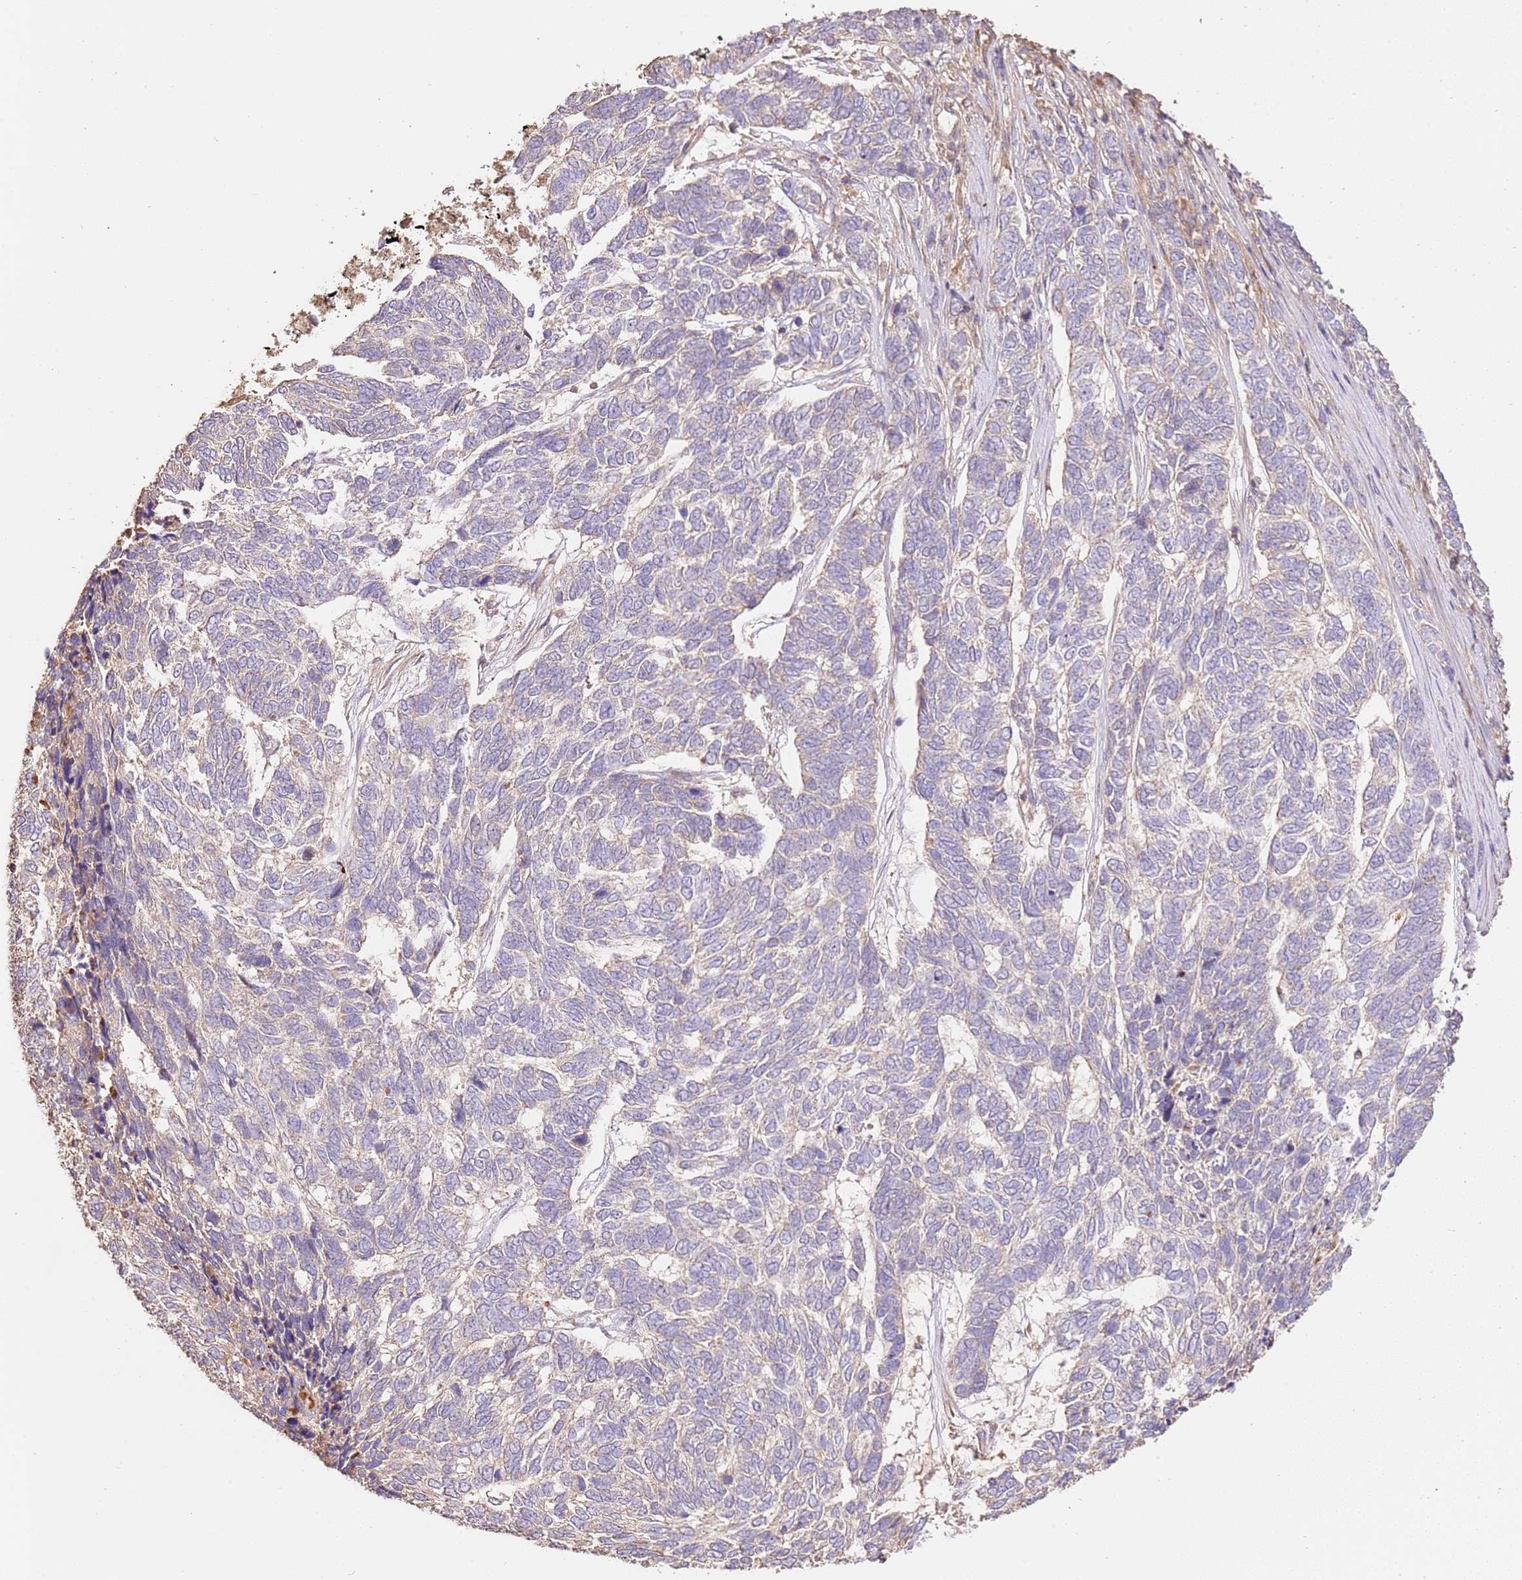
{"staining": {"intensity": "negative", "quantity": "none", "location": "none"}, "tissue": "skin cancer", "cell_type": "Tumor cells", "image_type": "cancer", "snomed": [{"axis": "morphology", "description": "Basal cell carcinoma"}, {"axis": "topography", "description": "Skin"}], "caption": "Protein analysis of skin basal cell carcinoma displays no significant positivity in tumor cells.", "gene": "CEP55", "patient": {"sex": "female", "age": 65}}